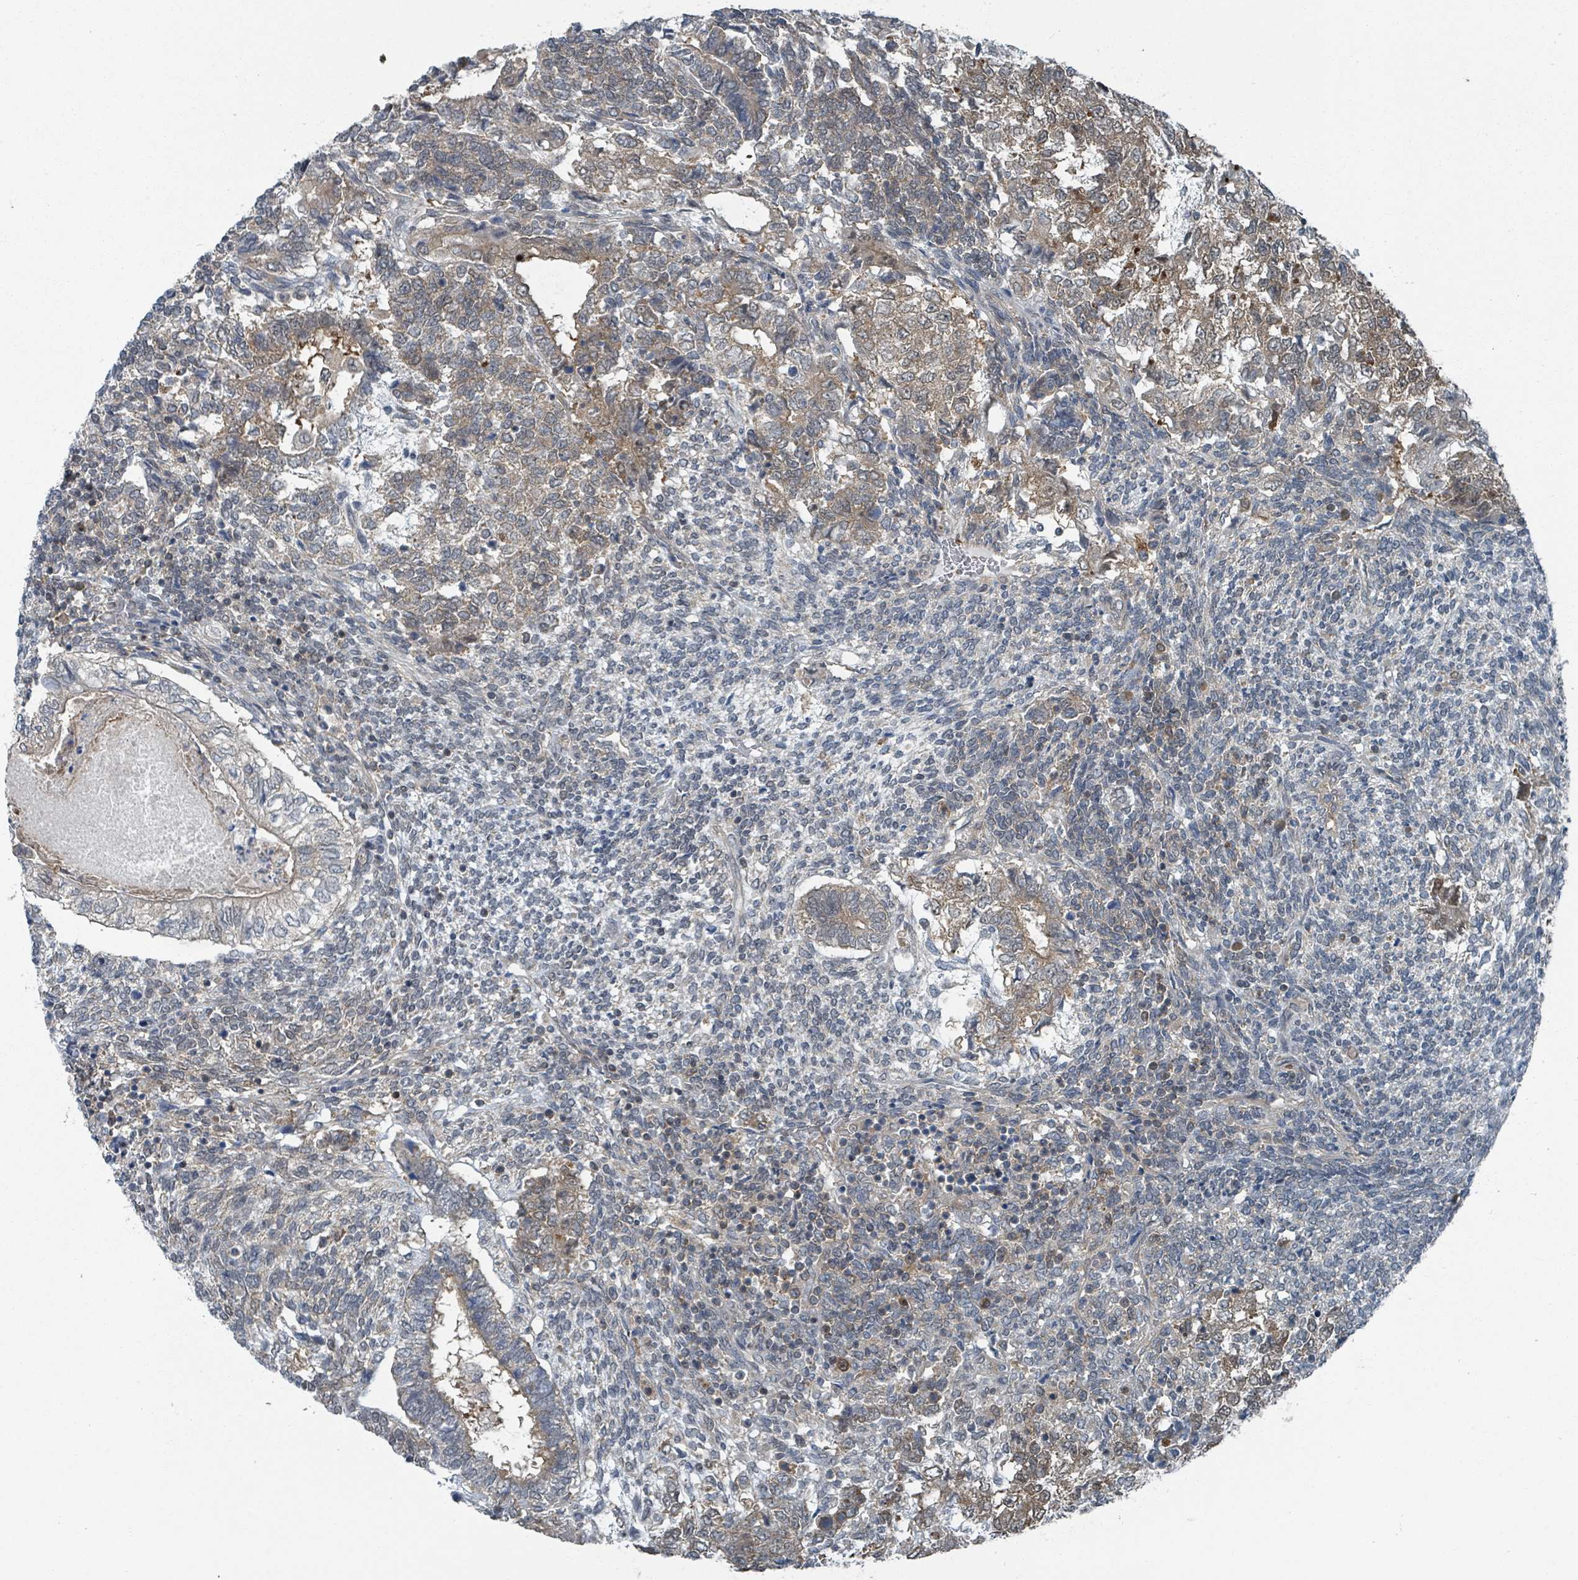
{"staining": {"intensity": "moderate", "quantity": "25%-75%", "location": "cytoplasmic/membranous"}, "tissue": "testis cancer", "cell_type": "Tumor cells", "image_type": "cancer", "snomed": [{"axis": "morphology", "description": "Carcinoma, Embryonal, NOS"}, {"axis": "topography", "description": "Testis"}], "caption": "An immunohistochemistry (IHC) photomicrograph of neoplastic tissue is shown. Protein staining in brown labels moderate cytoplasmic/membranous positivity in testis cancer within tumor cells.", "gene": "GOLGA7", "patient": {"sex": "male", "age": 23}}